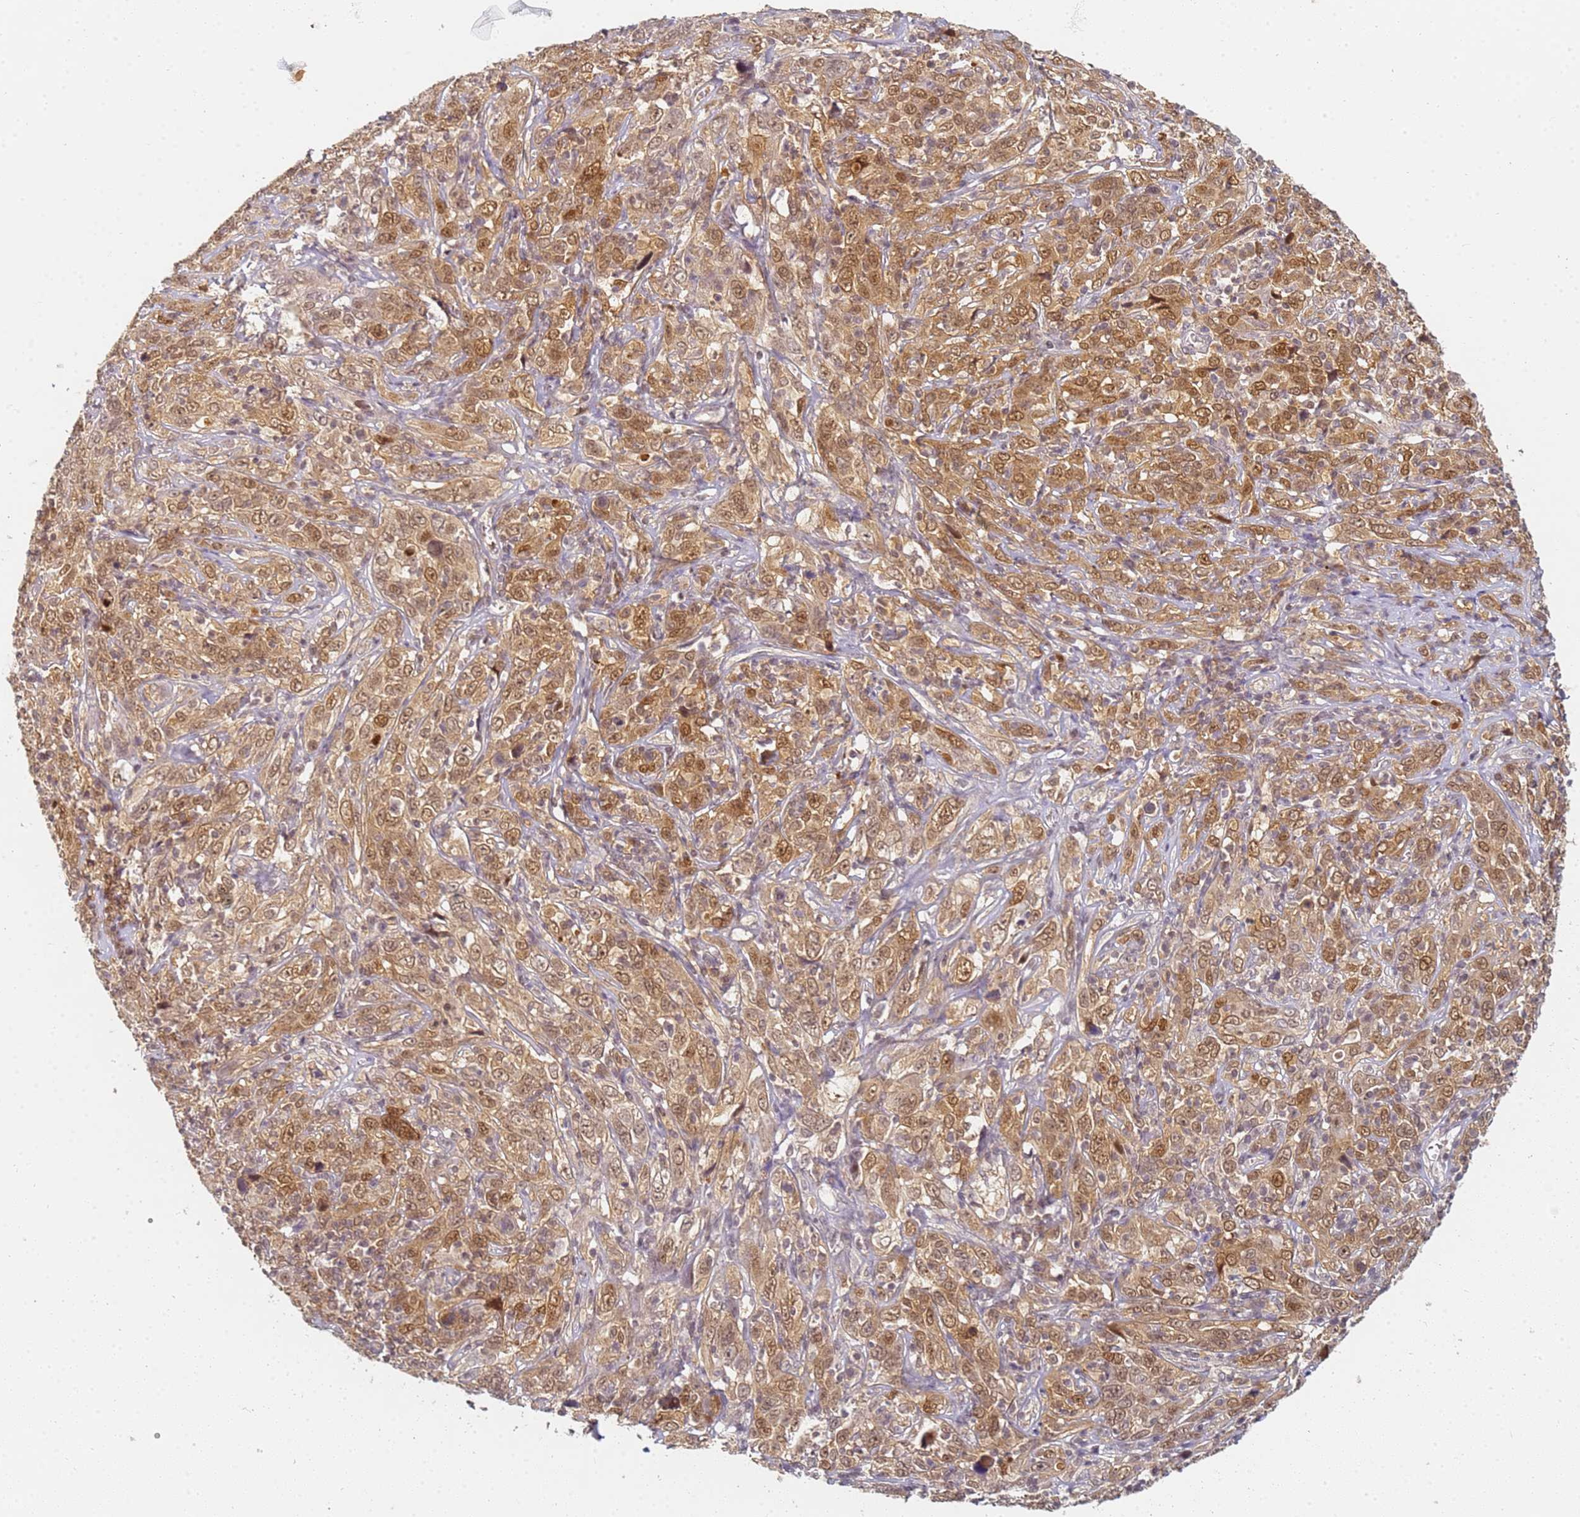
{"staining": {"intensity": "moderate", "quantity": ">75%", "location": "cytoplasmic/membranous,nuclear"}, "tissue": "cervical cancer", "cell_type": "Tumor cells", "image_type": "cancer", "snomed": [{"axis": "morphology", "description": "Squamous cell carcinoma, NOS"}, {"axis": "topography", "description": "Cervix"}], "caption": "Protein staining shows moderate cytoplasmic/membranous and nuclear expression in about >75% of tumor cells in cervical squamous cell carcinoma. (brown staining indicates protein expression, while blue staining denotes nuclei).", "gene": "HMCES", "patient": {"sex": "female", "age": 46}}